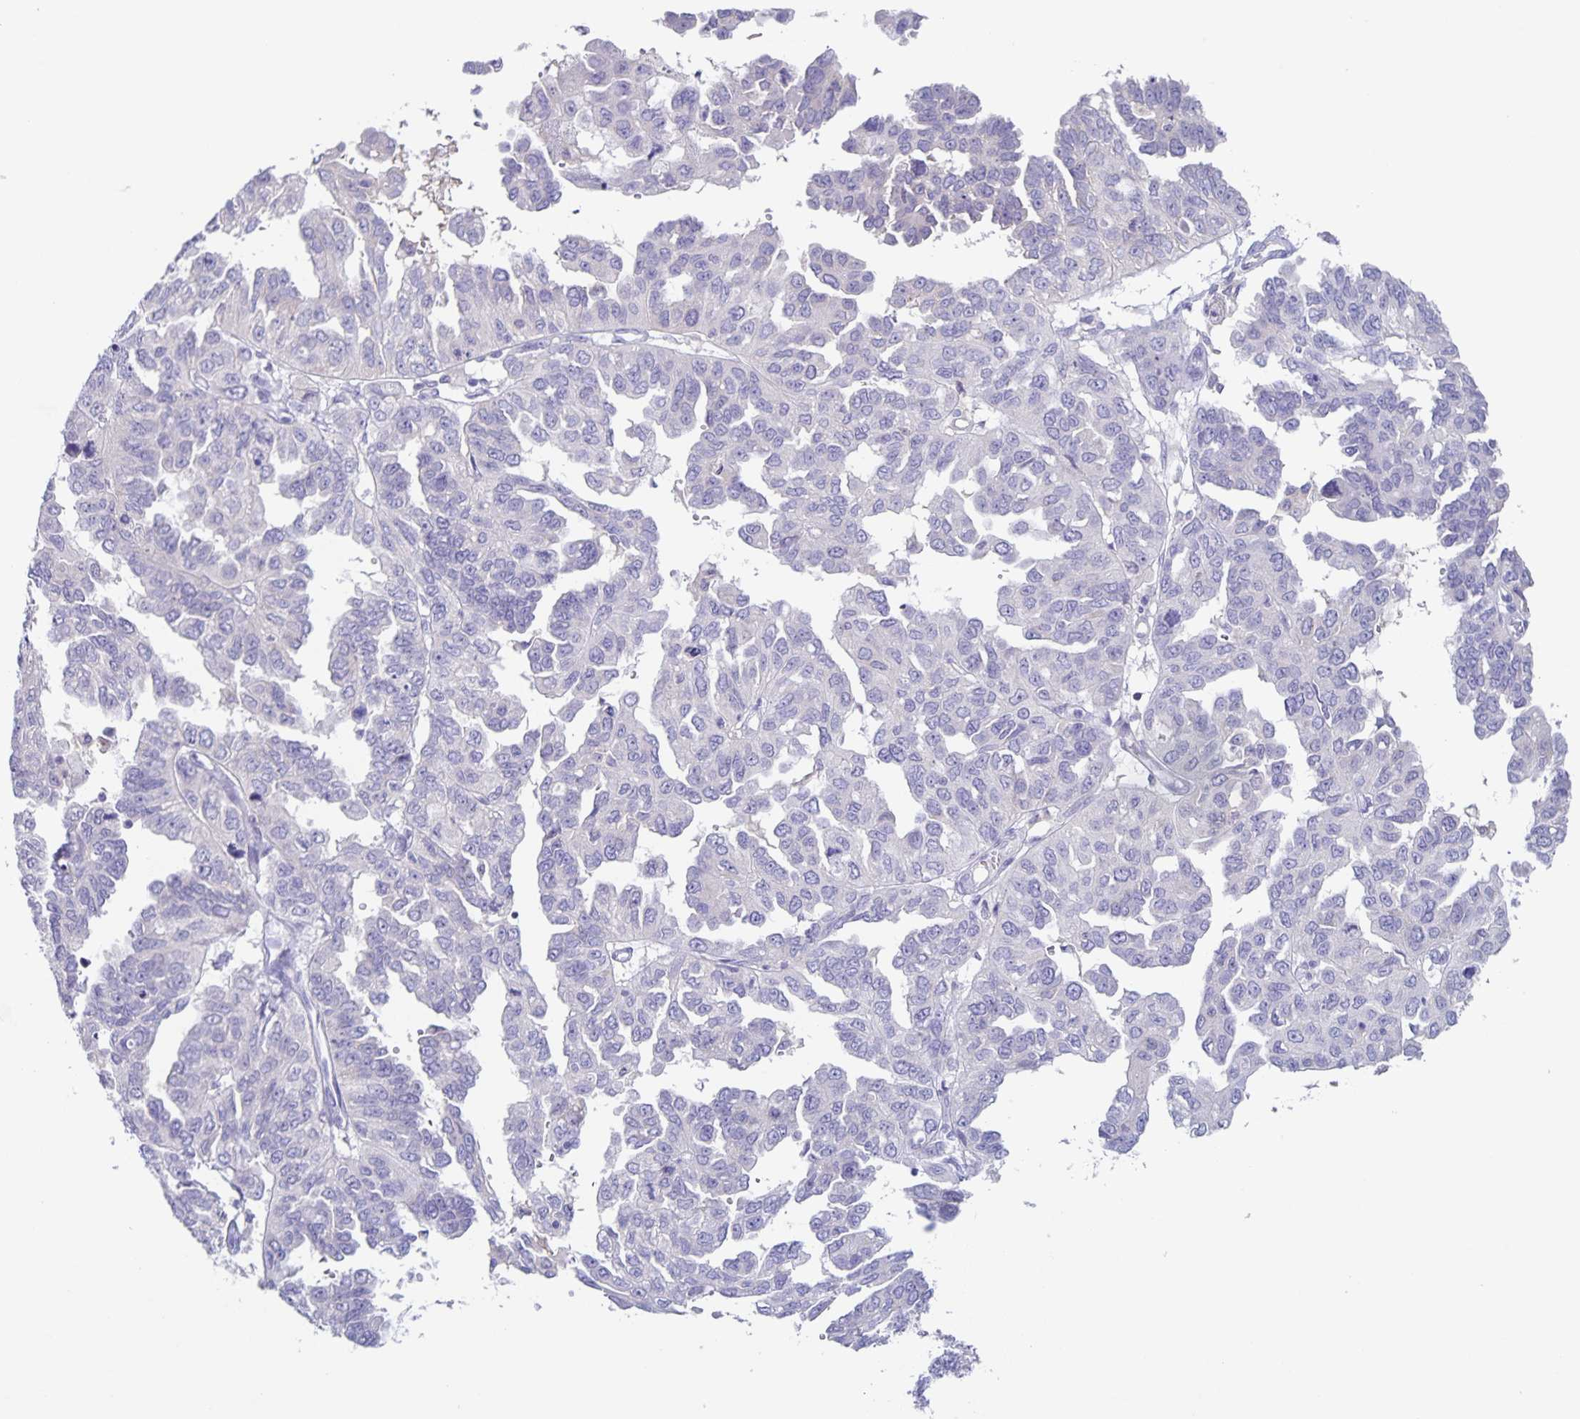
{"staining": {"intensity": "negative", "quantity": "none", "location": "none"}, "tissue": "ovarian cancer", "cell_type": "Tumor cells", "image_type": "cancer", "snomed": [{"axis": "morphology", "description": "Cystadenocarcinoma, serous, NOS"}, {"axis": "topography", "description": "Ovary"}], "caption": "IHC micrograph of human ovarian serous cystadenocarcinoma stained for a protein (brown), which shows no positivity in tumor cells.", "gene": "RPL36A", "patient": {"sex": "female", "age": 53}}